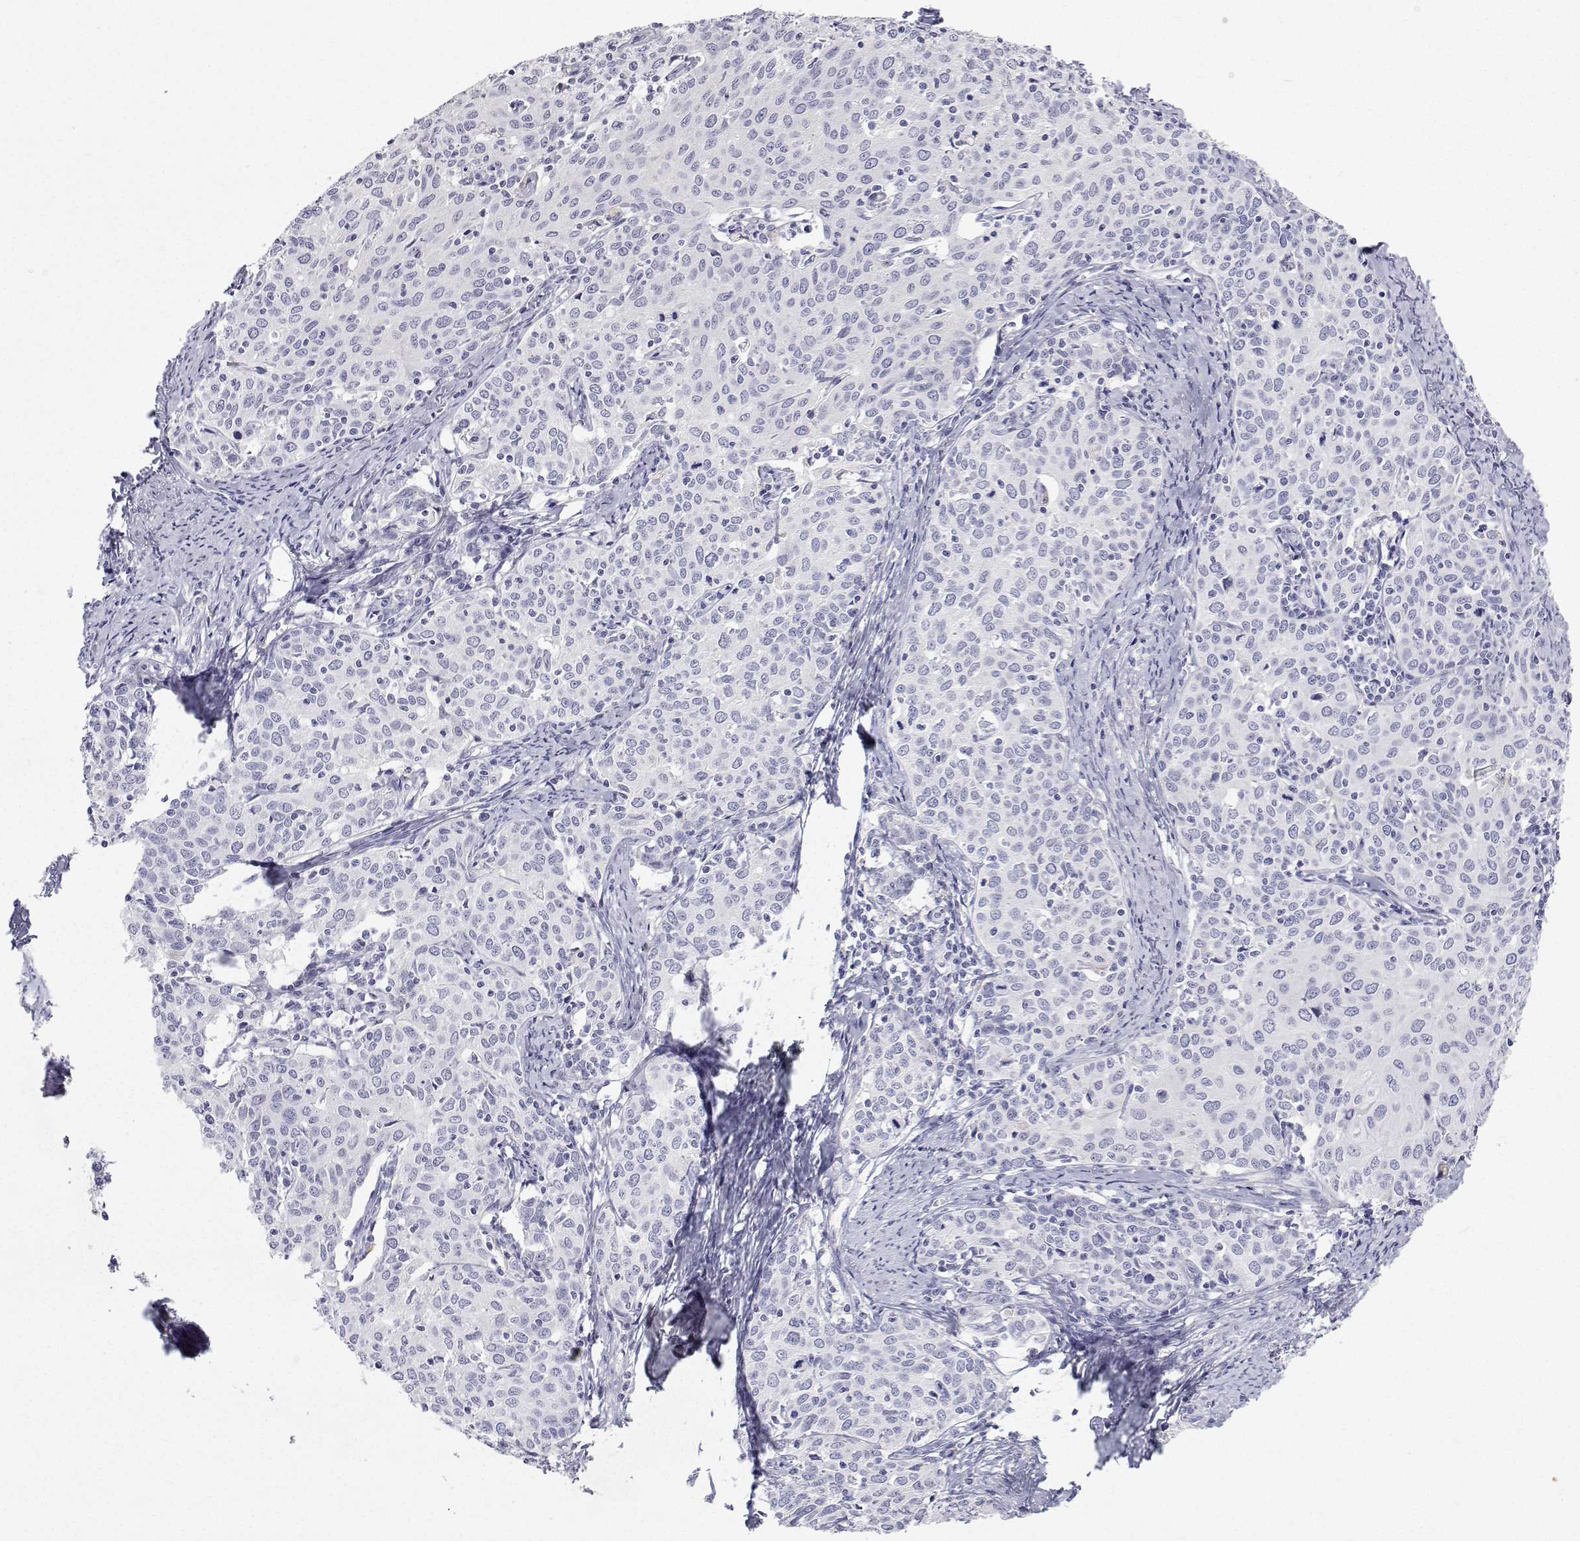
{"staining": {"intensity": "negative", "quantity": "none", "location": "none"}, "tissue": "cervical cancer", "cell_type": "Tumor cells", "image_type": "cancer", "snomed": [{"axis": "morphology", "description": "Squamous cell carcinoma, NOS"}, {"axis": "topography", "description": "Cervix"}], "caption": "This is an immunohistochemistry photomicrograph of human cervical squamous cell carcinoma. There is no expression in tumor cells.", "gene": "NCR2", "patient": {"sex": "female", "age": 62}}